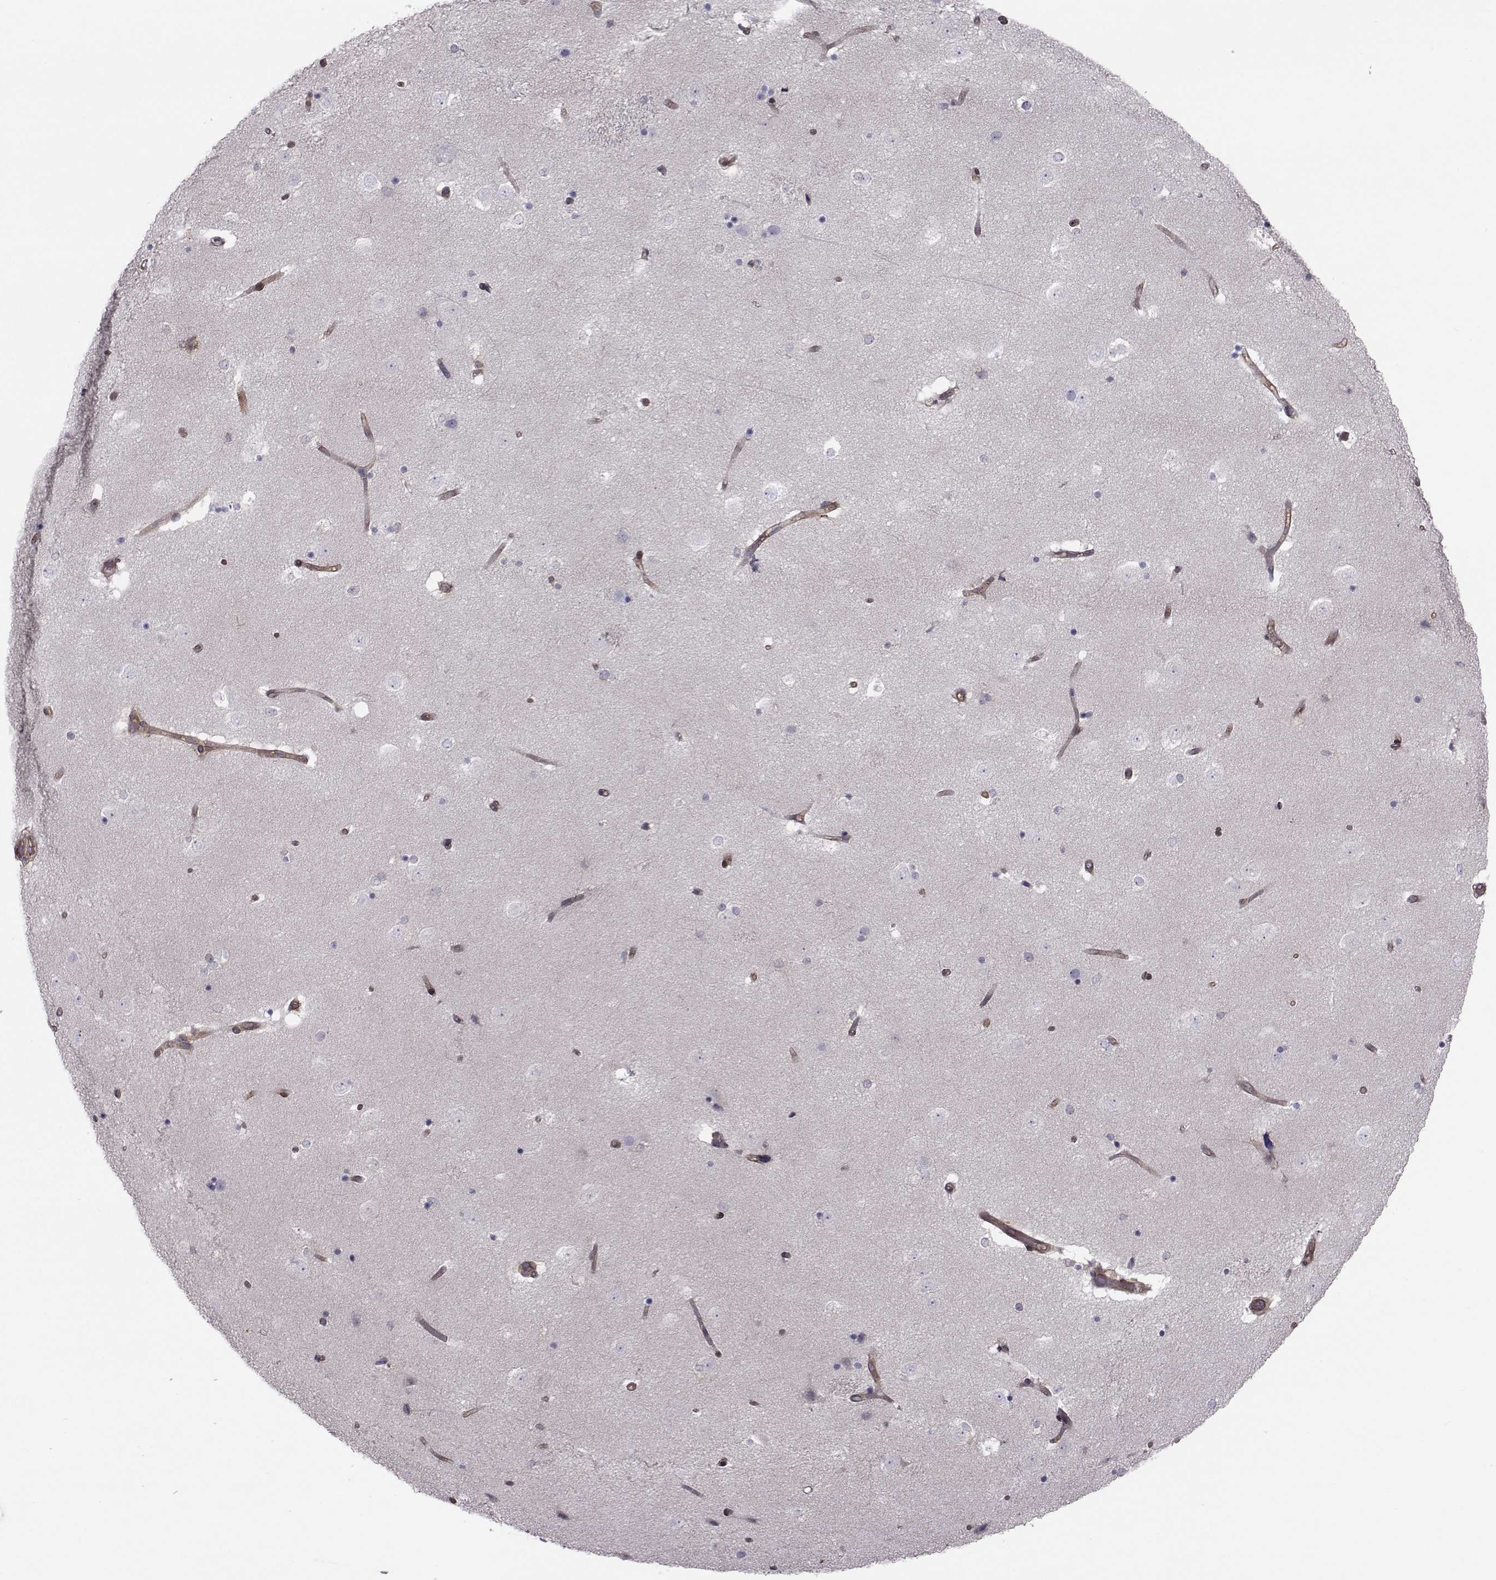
{"staining": {"intensity": "negative", "quantity": "none", "location": "none"}, "tissue": "caudate", "cell_type": "Glial cells", "image_type": "normal", "snomed": [{"axis": "morphology", "description": "Normal tissue, NOS"}, {"axis": "topography", "description": "Lateral ventricle wall"}], "caption": "The IHC photomicrograph has no significant expression in glial cells of caudate.", "gene": "TRIP10", "patient": {"sex": "male", "age": 51}}